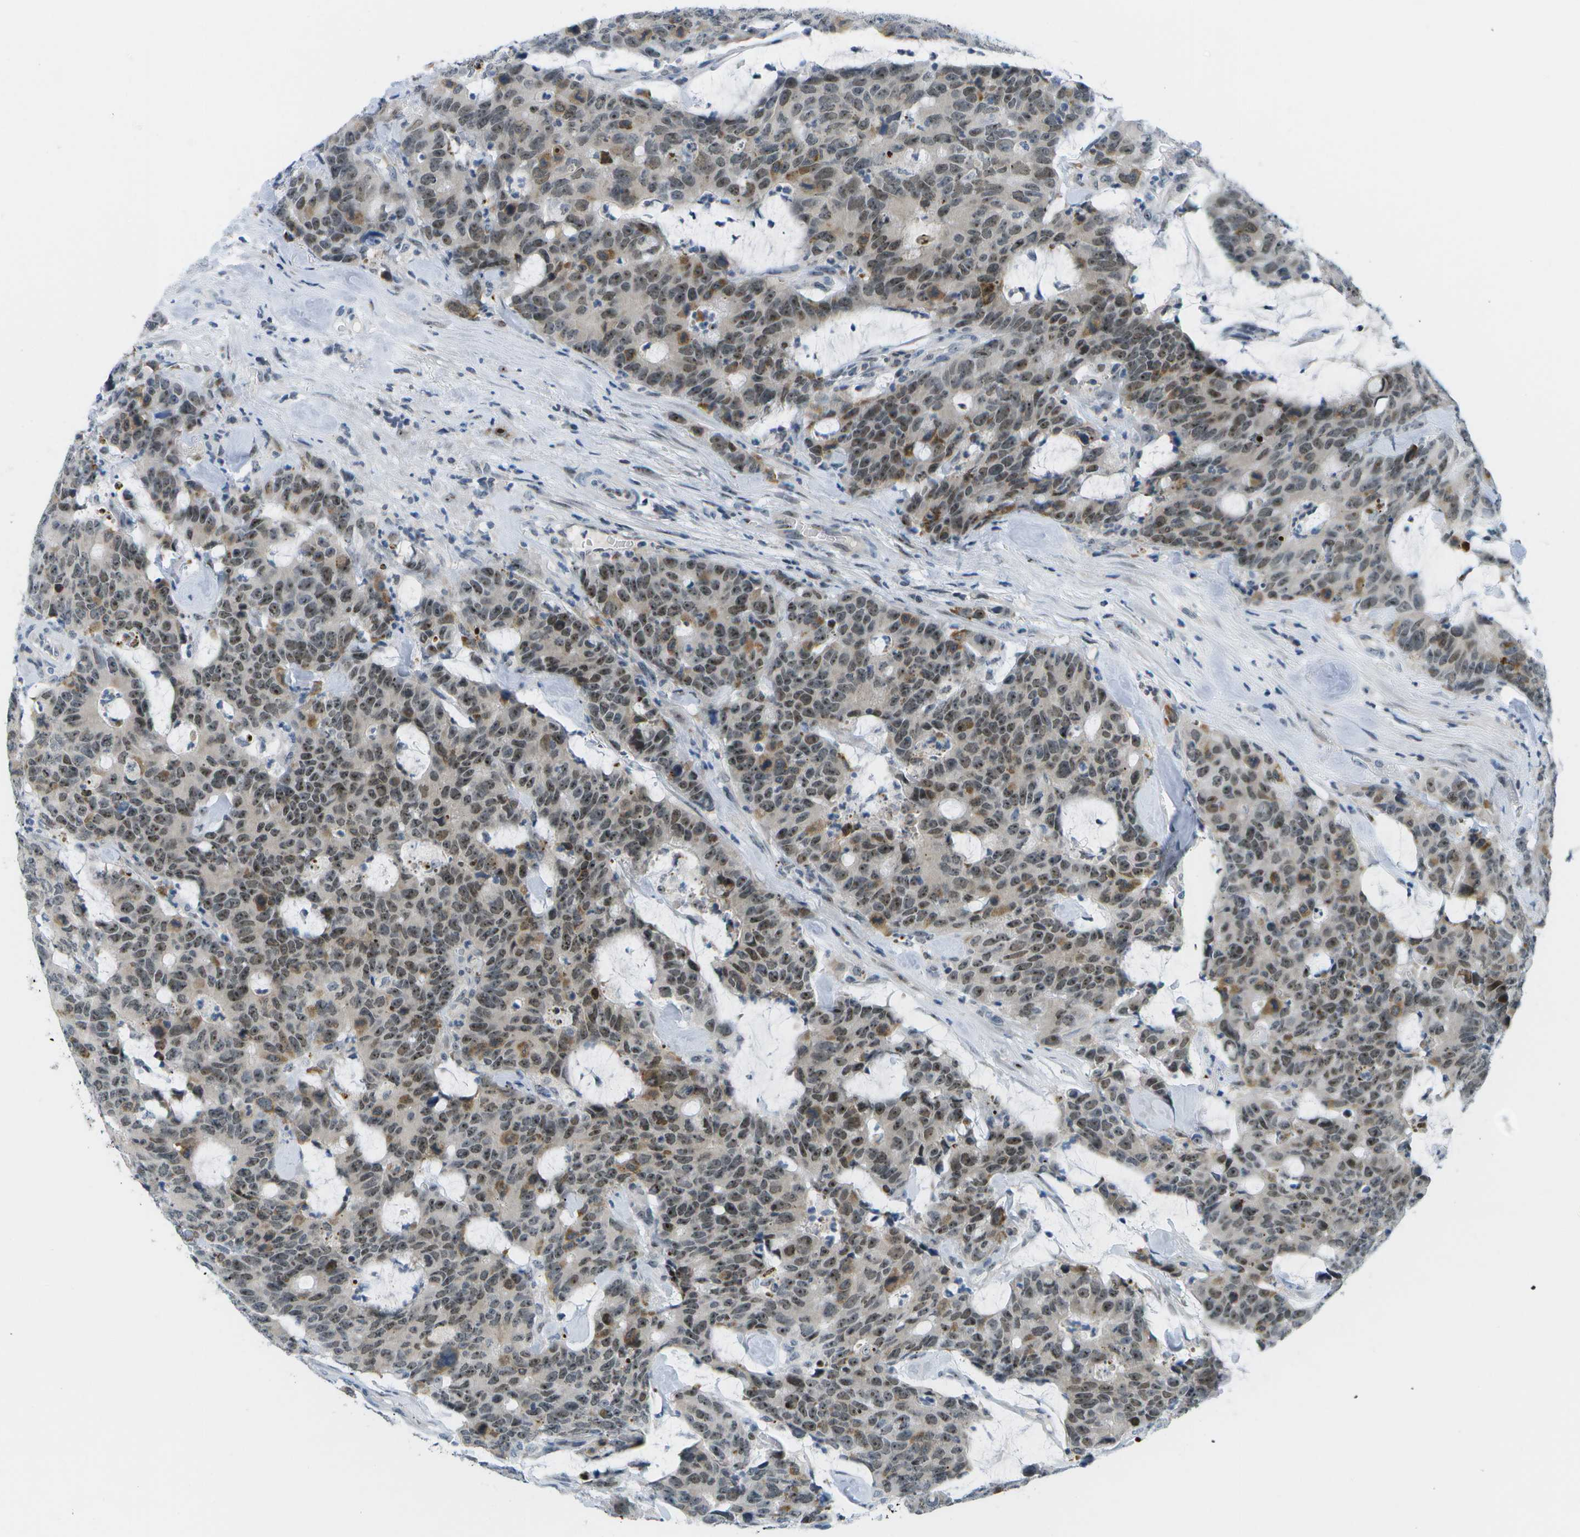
{"staining": {"intensity": "moderate", "quantity": "25%-75%", "location": "nuclear"}, "tissue": "colorectal cancer", "cell_type": "Tumor cells", "image_type": "cancer", "snomed": [{"axis": "morphology", "description": "Adenocarcinoma, NOS"}, {"axis": "topography", "description": "Colon"}], "caption": "Approximately 25%-75% of tumor cells in colorectal cancer demonstrate moderate nuclear protein staining as visualized by brown immunohistochemical staining.", "gene": "PITHD1", "patient": {"sex": "female", "age": 86}}